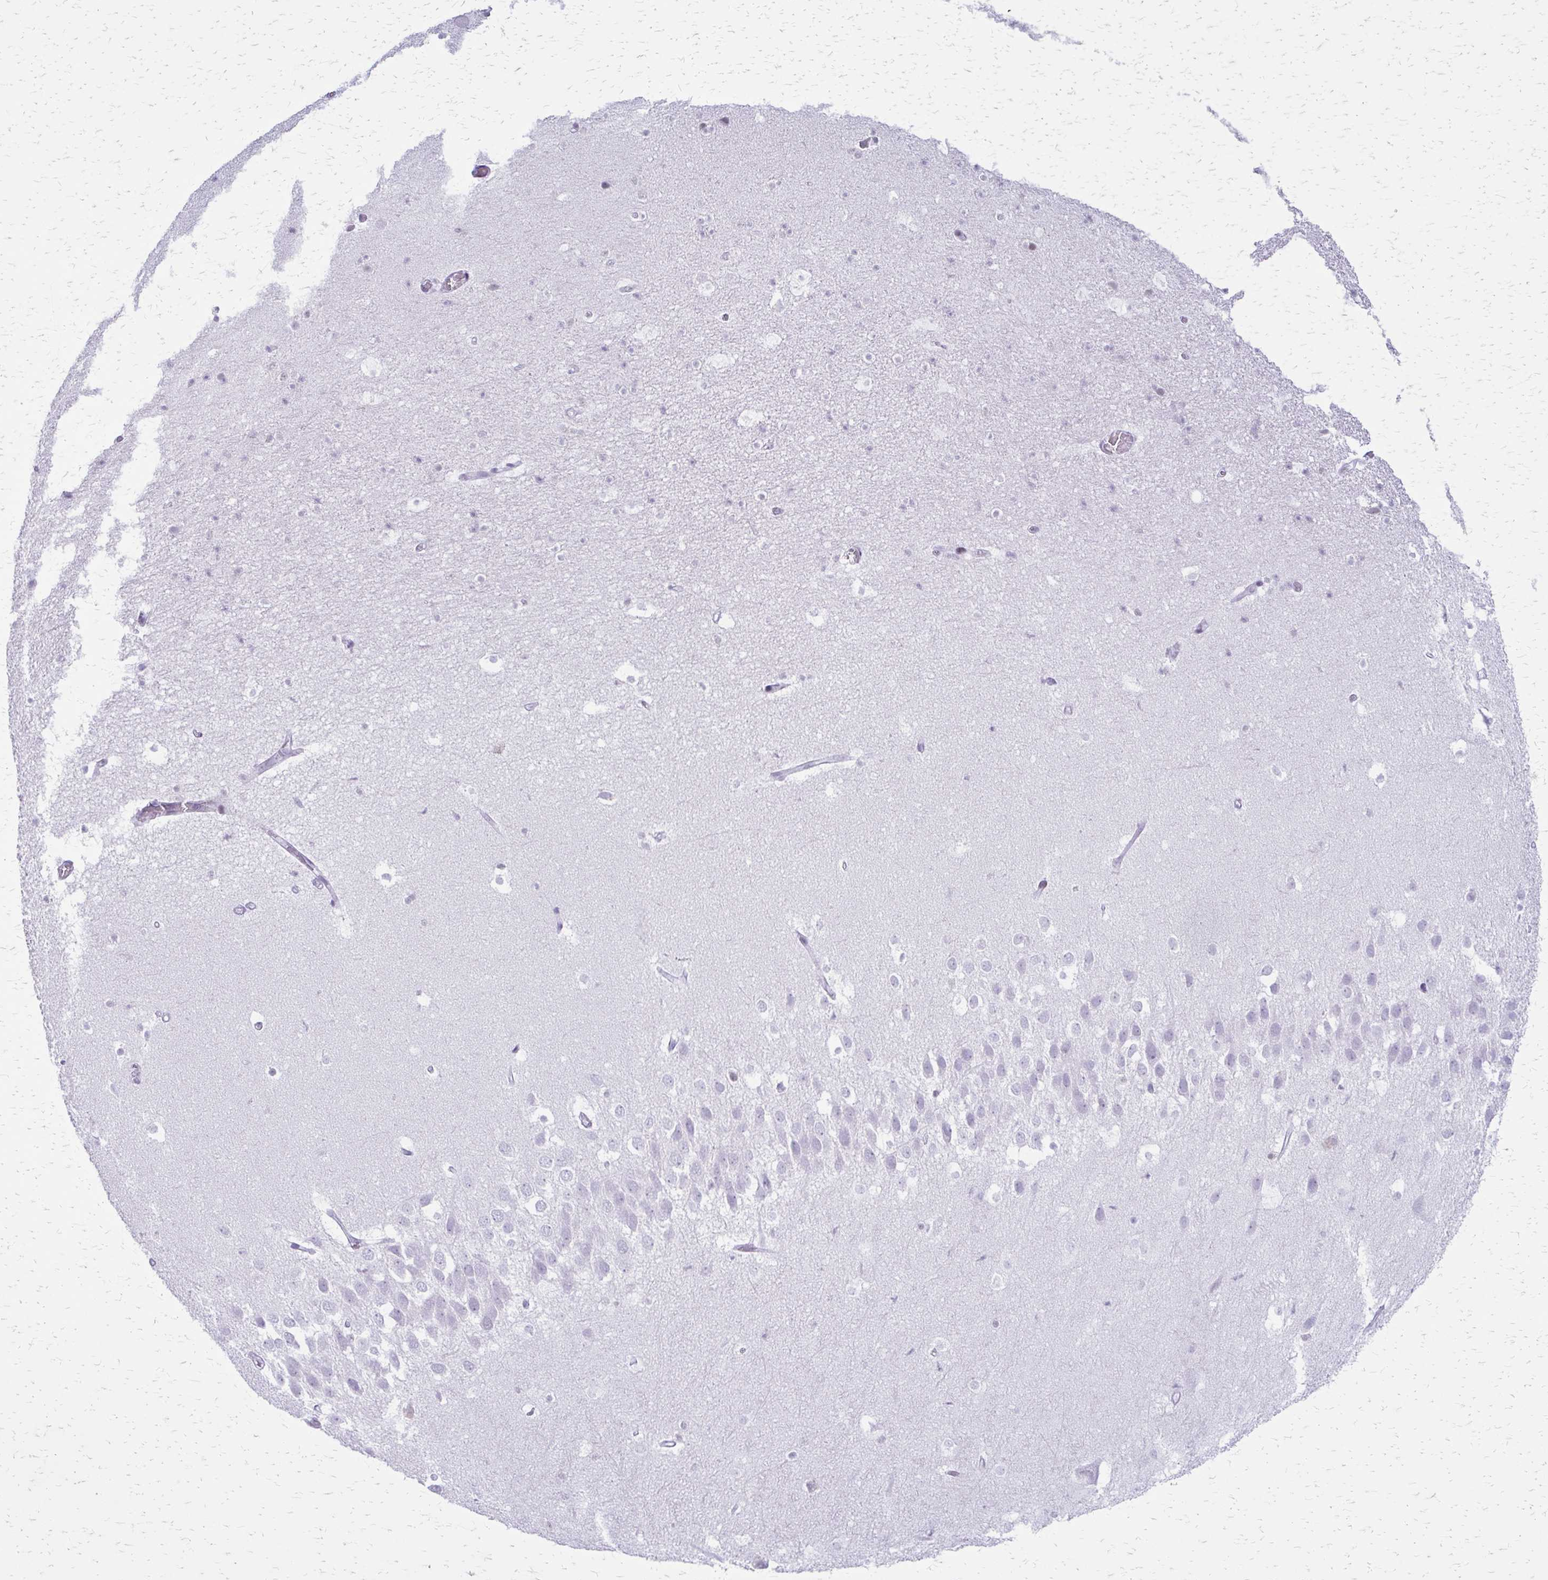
{"staining": {"intensity": "negative", "quantity": "none", "location": "none"}, "tissue": "hippocampus", "cell_type": "Glial cells", "image_type": "normal", "snomed": [{"axis": "morphology", "description": "Normal tissue, NOS"}, {"axis": "topography", "description": "Hippocampus"}], "caption": "Histopathology image shows no protein positivity in glial cells of unremarkable hippocampus. (DAB (3,3'-diaminobenzidine) IHC with hematoxylin counter stain).", "gene": "SS18", "patient": {"sex": "male", "age": 26}}